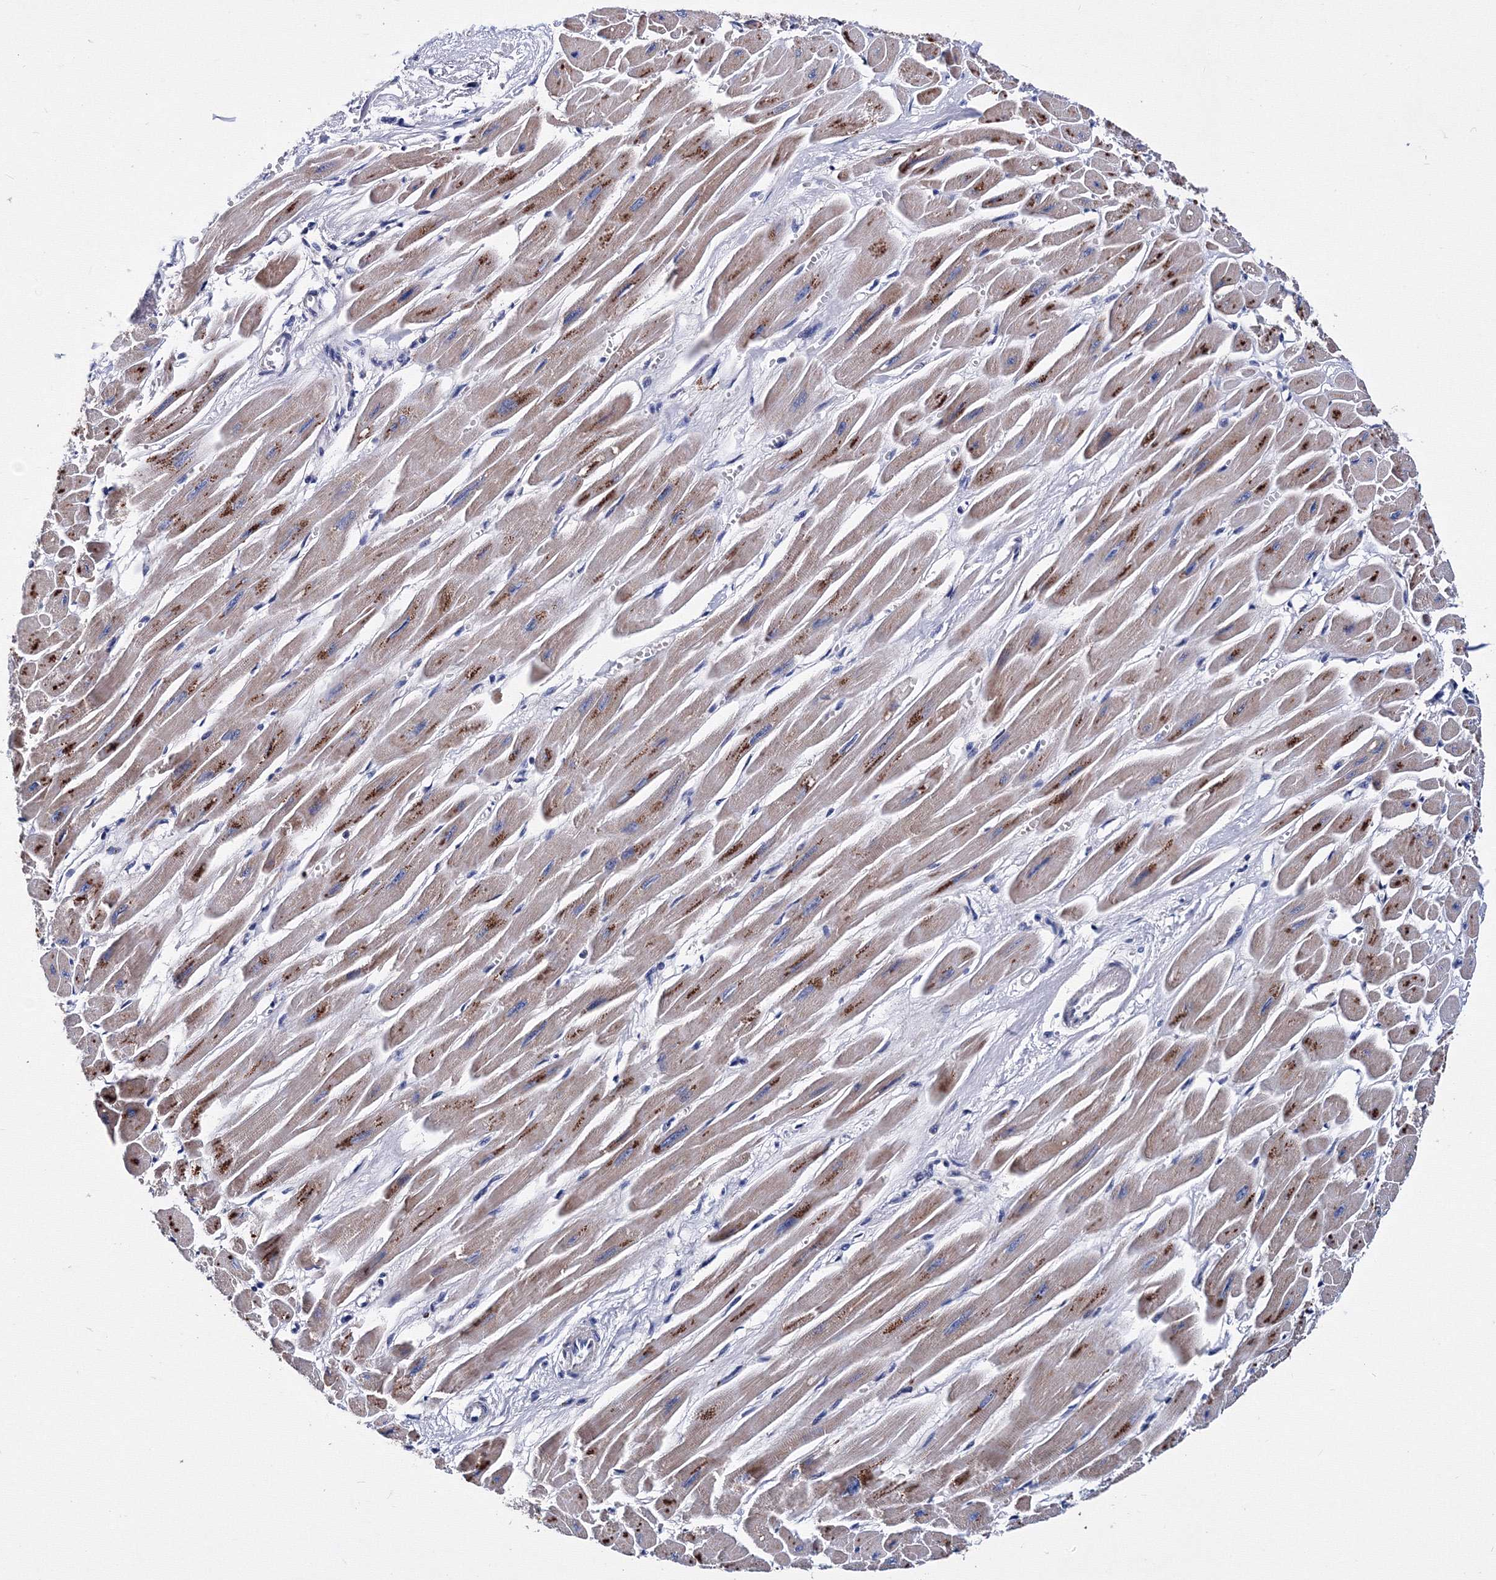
{"staining": {"intensity": "weak", "quantity": "<25%", "location": "cytoplasmic/membranous"}, "tissue": "heart muscle", "cell_type": "Cardiomyocytes", "image_type": "normal", "snomed": [{"axis": "morphology", "description": "Normal tissue, NOS"}, {"axis": "topography", "description": "Heart"}], "caption": "This image is of unremarkable heart muscle stained with immunohistochemistry to label a protein in brown with the nuclei are counter-stained blue. There is no positivity in cardiomyocytes.", "gene": "TRPM2", "patient": {"sex": "female", "age": 54}}